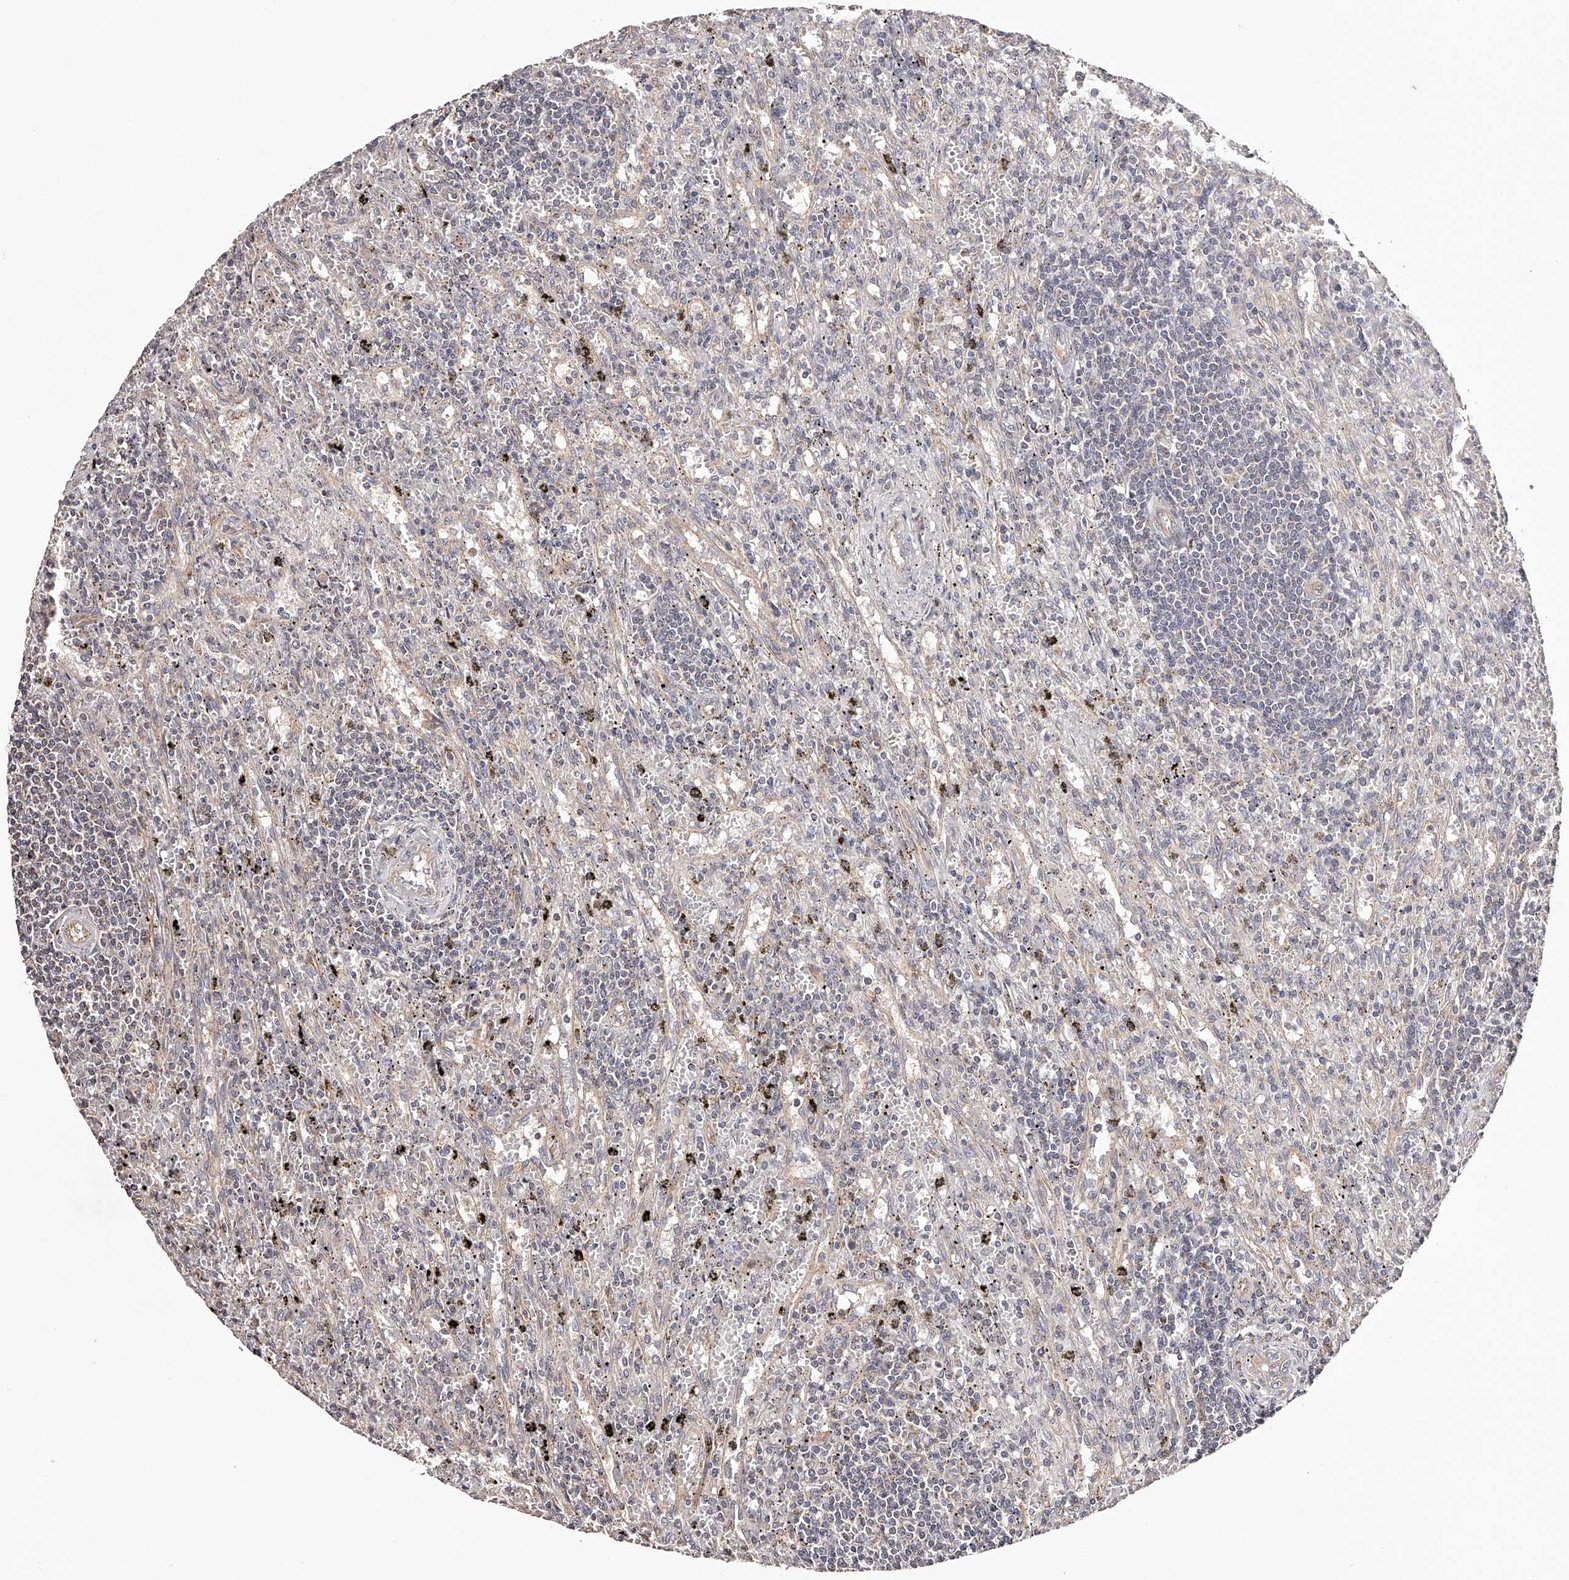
{"staining": {"intensity": "negative", "quantity": "none", "location": "none"}, "tissue": "lymphoma", "cell_type": "Tumor cells", "image_type": "cancer", "snomed": [{"axis": "morphology", "description": "Malignant lymphoma, non-Hodgkin's type, Low grade"}, {"axis": "topography", "description": "Spleen"}], "caption": "Immunohistochemical staining of human lymphoma reveals no significant positivity in tumor cells.", "gene": "USP21", "patient": {"sex": "male", "age": 76}}